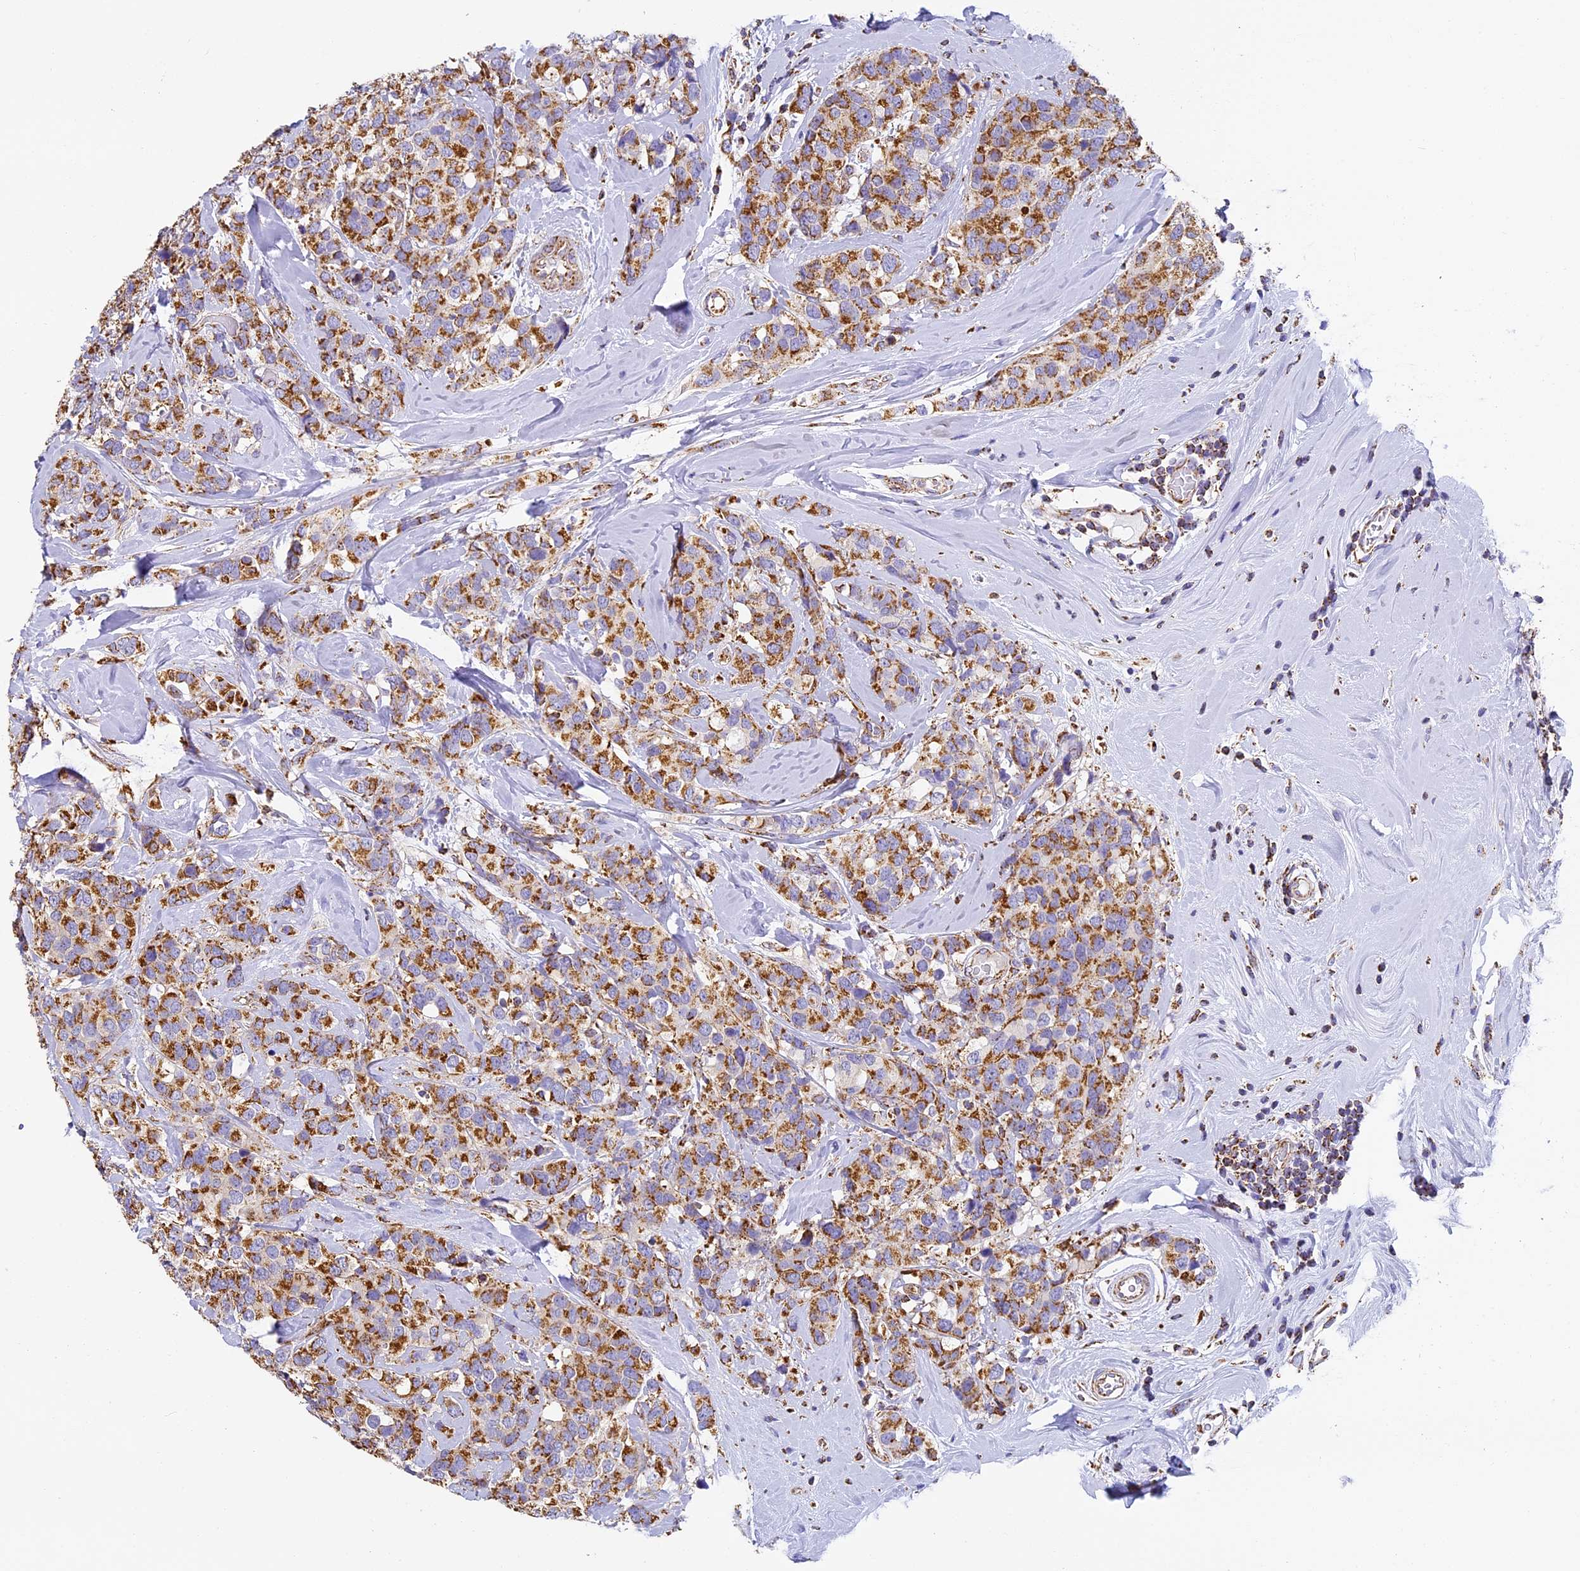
{"staining": {"intensity": "moderate", "quantity": ">75%", "location": "cytoplasmic/membranous"}, "tissue": "breast cancer", "cell_type": "Tumor cells", "image_type": "cancer", "snomed": [{"axis": "morphology", "description": "Lobular carcinoma"}, {"axis": "topography", "description": "Breast"}], "caption": "Protein expression analysis of human breast lobular carcinoma reveals moderate cytoplasmic/membranous staining in approximately >75% of tumor cells.", "gene": "STK17A", "patient": {"sex": "female", "age": 59}}